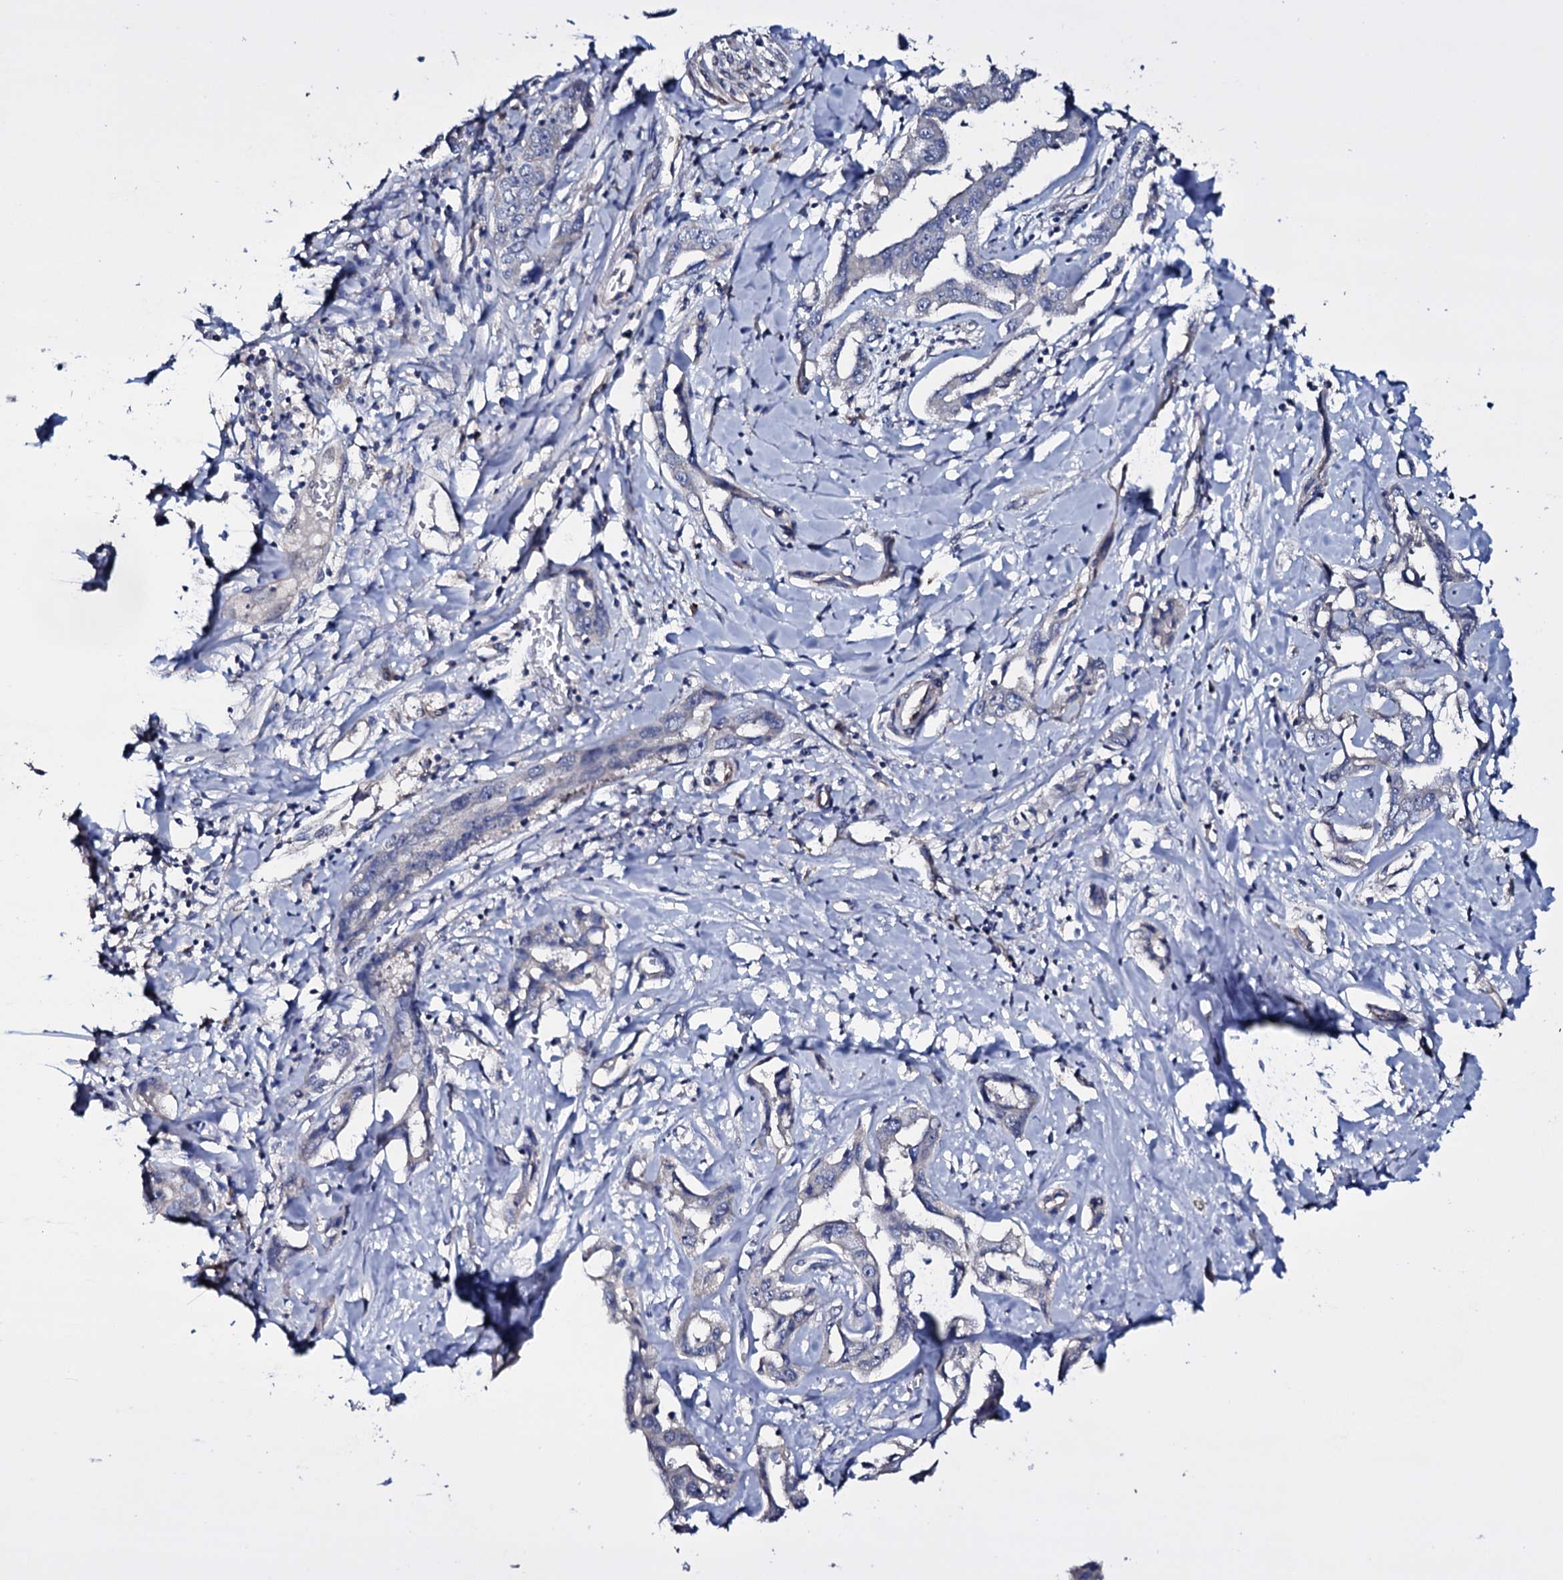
{"staining": {"intensity": "negative", "quantity": "none", "location": "none"}, "tissue": "liver cancer", "cell_type": "Tumor cells", "image_type": "cancer", "snomed": [{"axis": "morphology", "description": "Cholangiocarcinoma"}, {"axis": "topography", "description": "Liver"}], "caption": "DAB (3,3'-diaminobenzidine) immunohistochemical staining of human liver cancer (cholangiocarcinoma) demonstrates no significant expression in tumor cells.", "gene": "BCL2L14", "patient": {"sex": "male", "age": 59}}